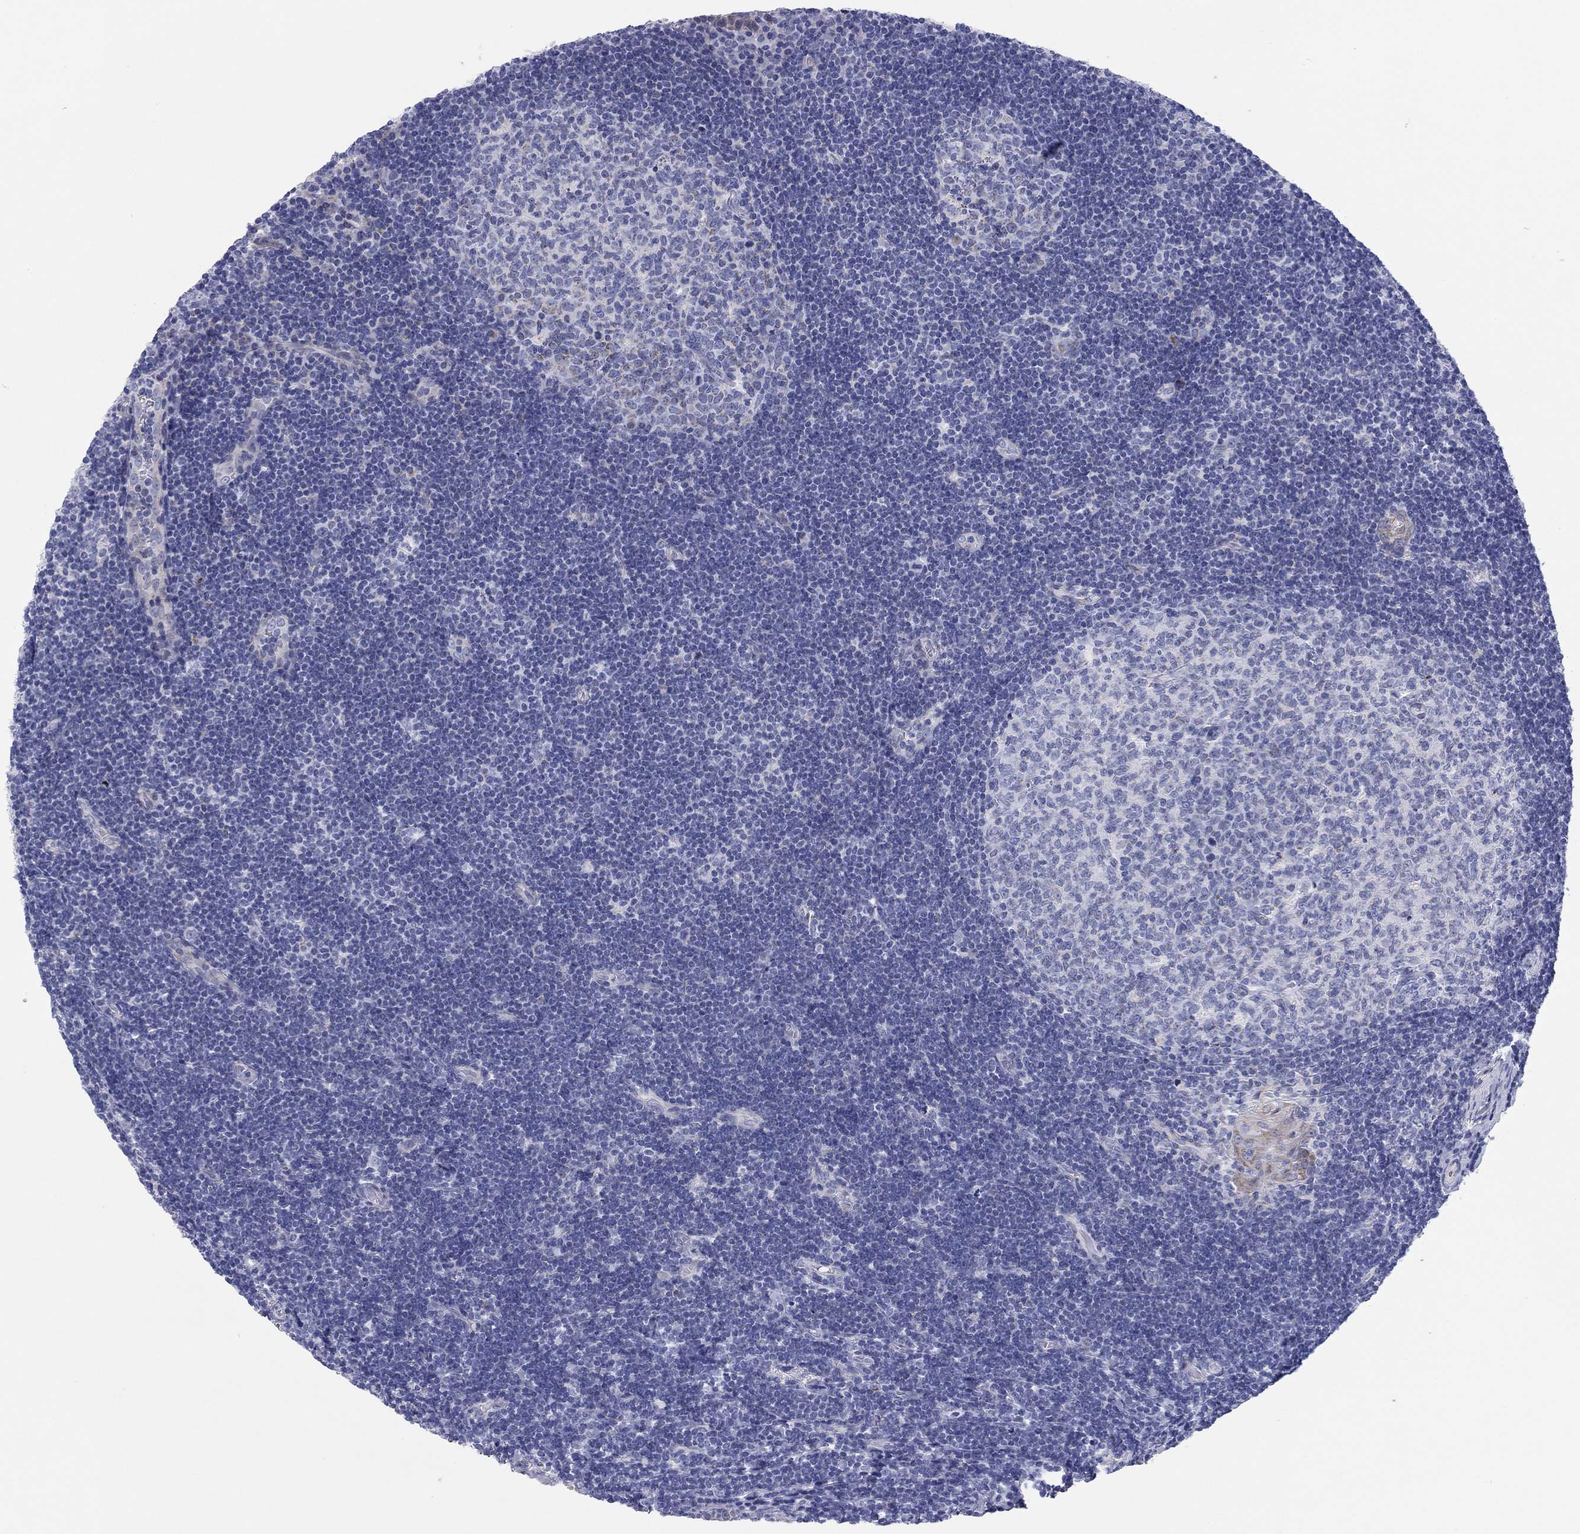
{"staining": {"intensity": "negative", "quantity": "none", "location": "none"}, "tissue": "tonsil", "cell_type": "Germinal center cells", "image_type": "normal", "snomed": [{"axis": "morphology", "description": "Normal tissue, NOS"}, {"axis": "topography", "description": "Tonsil"}], "caption": "Germinal center cells are negative for brown protein staining in benign tonsil.", "gene": "CHI3L2", "patient": {"sex": "female", "age": 13}}